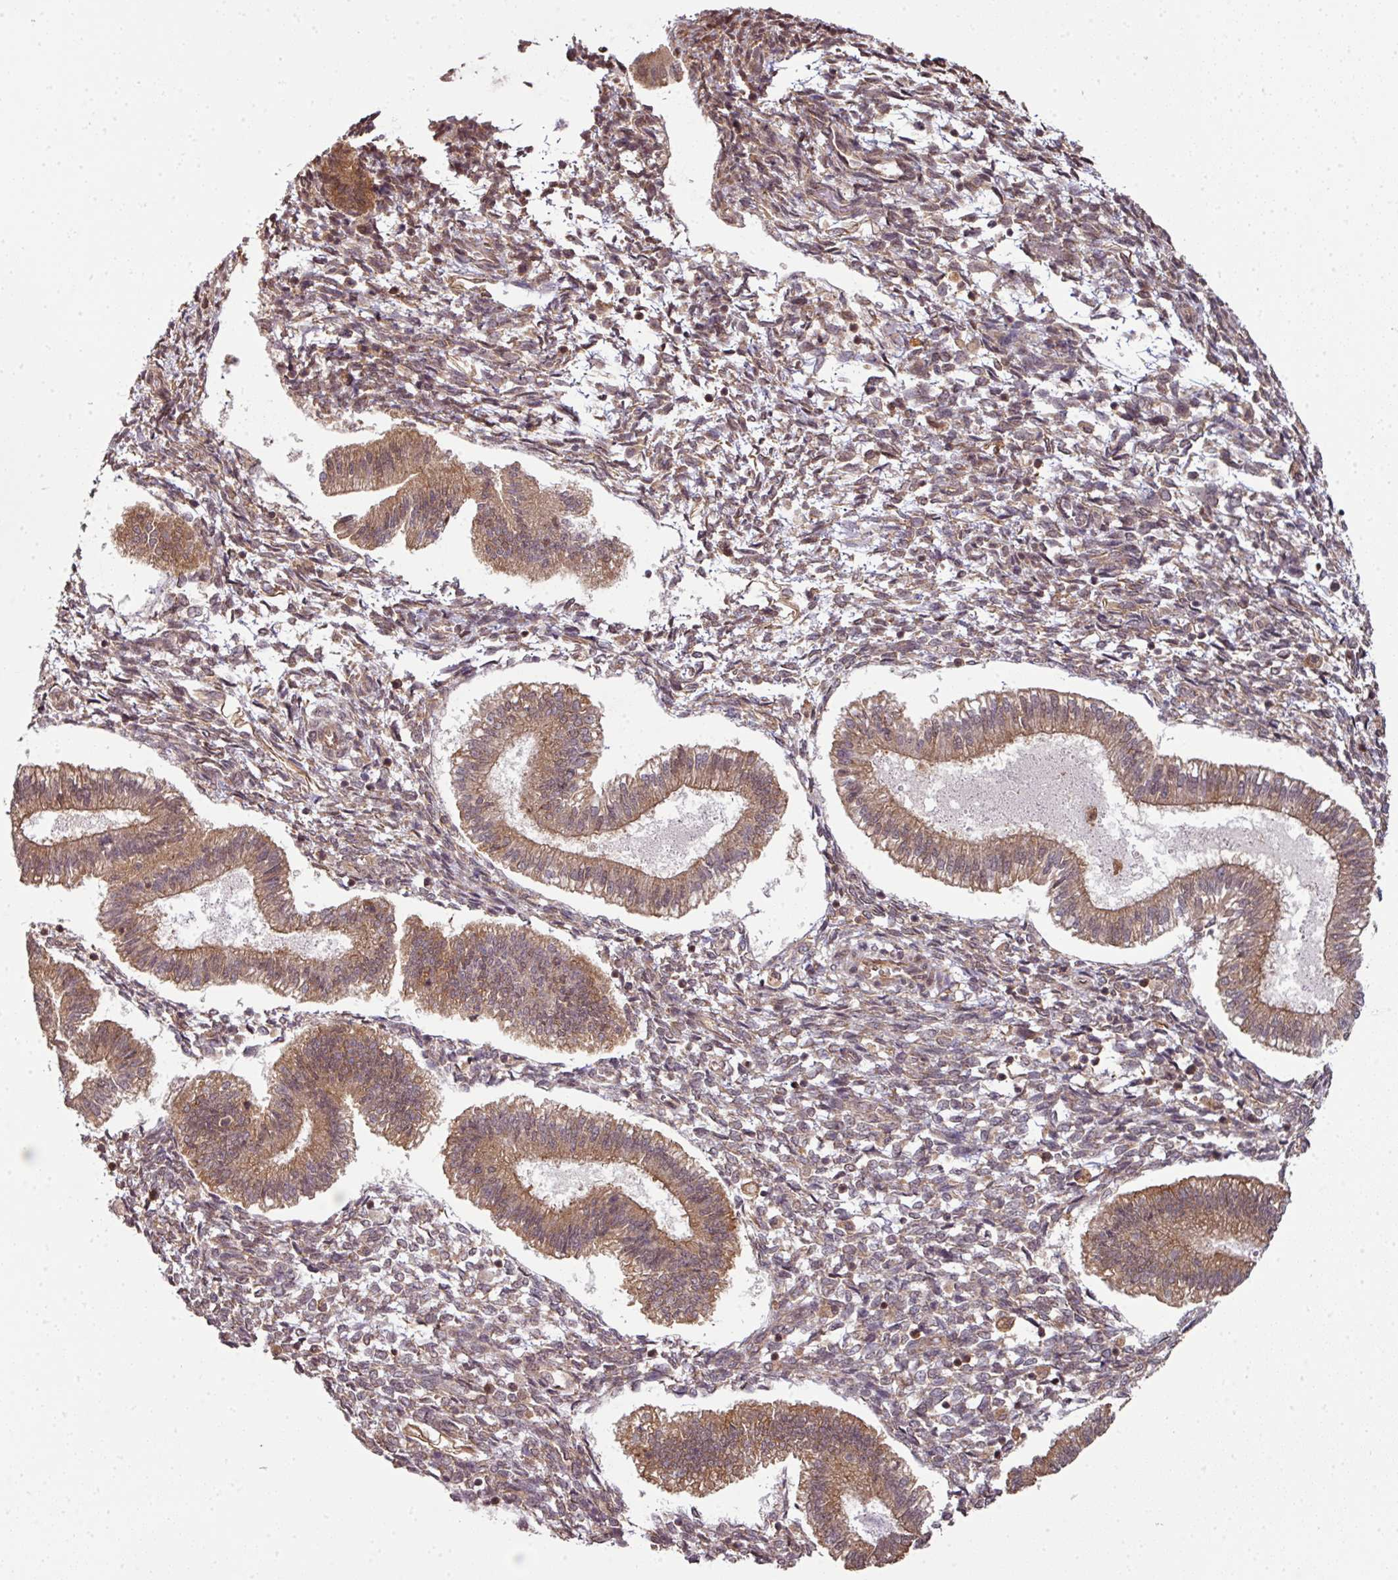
{"staining": {"intensity": "moderate", "quantity": ">75%", "location": "cytoplasmic/membranous,nuclear"}, "tissue": "endometrium", "cell_type": "Cells in endometrial stroma", "image_type": "normal", "snomed": [{"axis": "morphology", "description": "Normal tissue, NOS"}, {"axis": "topography", "description": "Endometrium"}], "caption": "Moderate cytoplasmic/membranous,nuclear protein expression is identified in about >75% of cells in endometrial stroma in endometrium. The protein of interest is stained brown, and the nuclei are stained in blue (DAB (3,3'-diaminobenzidine) IHC with brightfield microscopy, high magnification).", "gene": "ANKRD18A", "patient": {"sex": "female", "age": 25}}